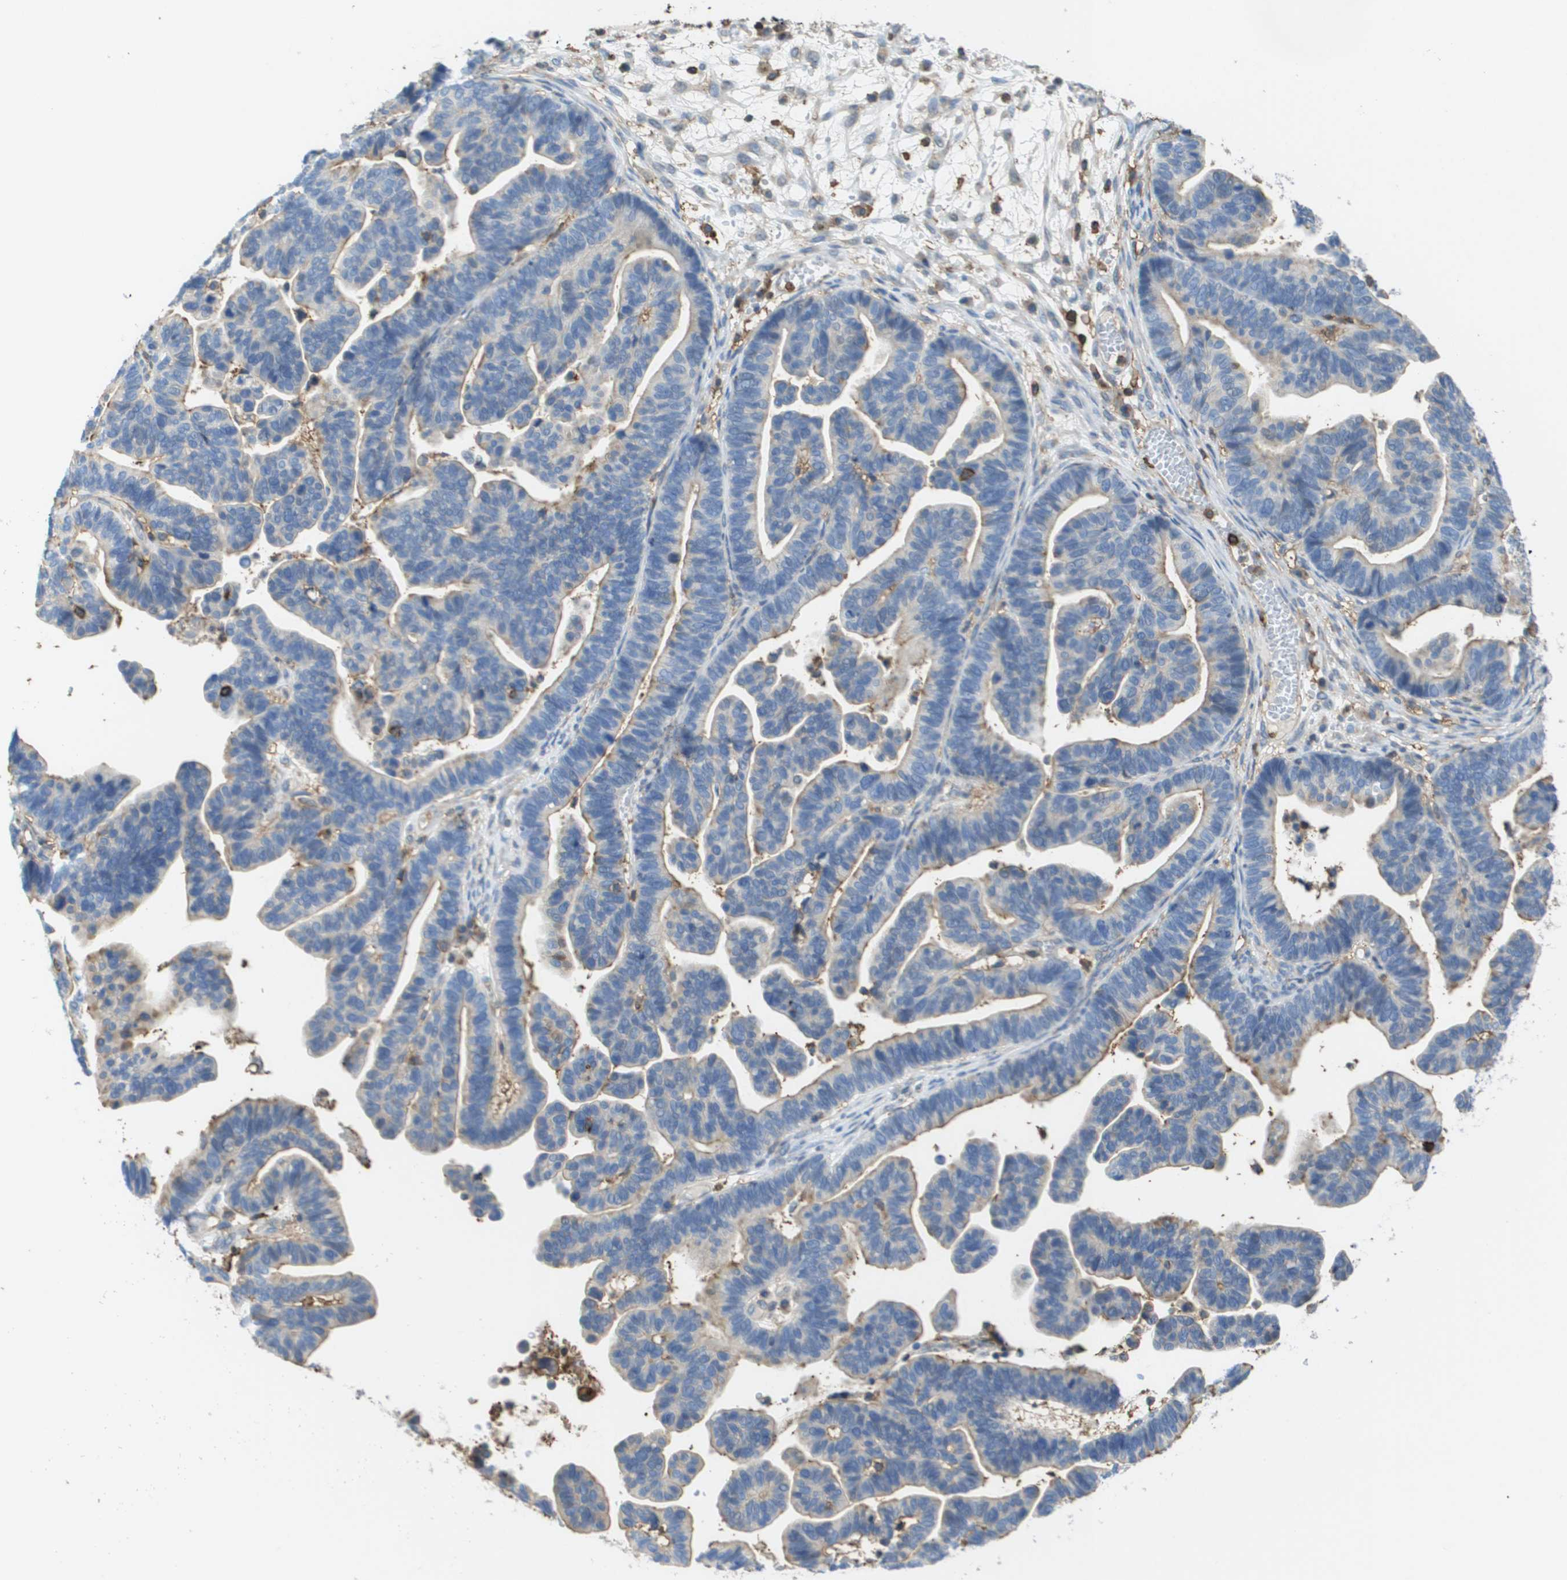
{"staining": {"intensity": "weak", "quantity": "<25%", "location": "cytoplasmic/membranous"}, "tissue": "ovarian cancer", "cell_type": "Tumor cells", "image_type": "cancer", "snomed": [{"axis": "morphology", "description": "Cystadenocarcinoma, serous, NOS"}, {"axis": "topography", "description": "Ovary"}], "caption": "Immunohistochemical staining of human ovarian cancer (serous cystadenocarcinoma) demonstrates no significant positivity in tumor cells.", "gene": "PASK", "patient": {"sex": "female", "age": 56}}